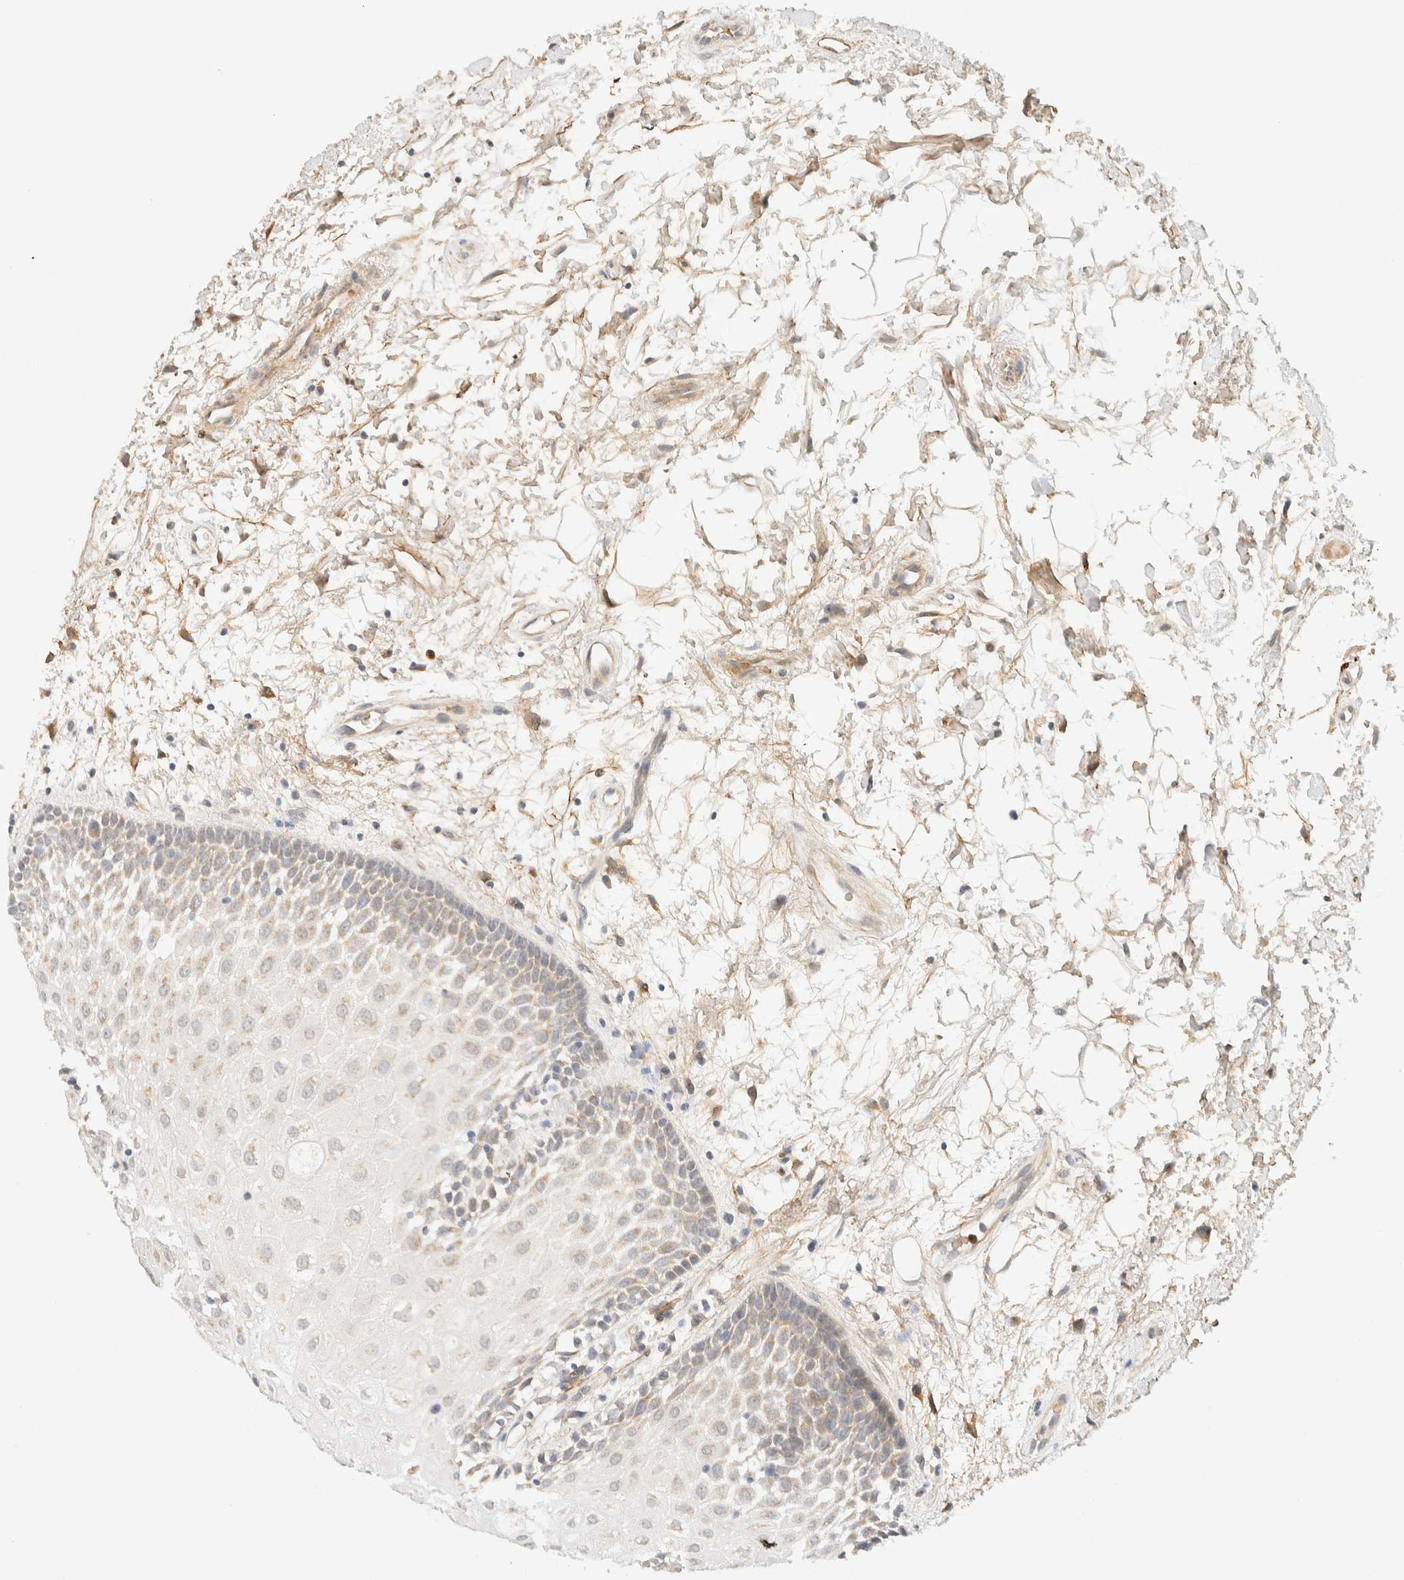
{"staining": {"intensity": "weak", "quantity": "25%-75%", "location": "cytoplasmic/membranous"}, "tissue": "oral mucosa", "cell_type": "Squamous epithelial cells", "image_type": "normal", "snomed": [{"axis": "morphology", "description": "Normal tissue, NOS"}, {"axis": "topography", "description": "Skeletal muscle"}, {"axis": "topography", "description": "Oral tissue"}, {"axis": "topography", "description": "Peripheral nerve tissue"}], "caption": "The immunohistochemical stain labels weak cytoplasmic/membranous staining in squamous epithelial cells of benign oral mucosa.", "gene": "TNK1", "patient": {"sex": "female", "age": 84}}